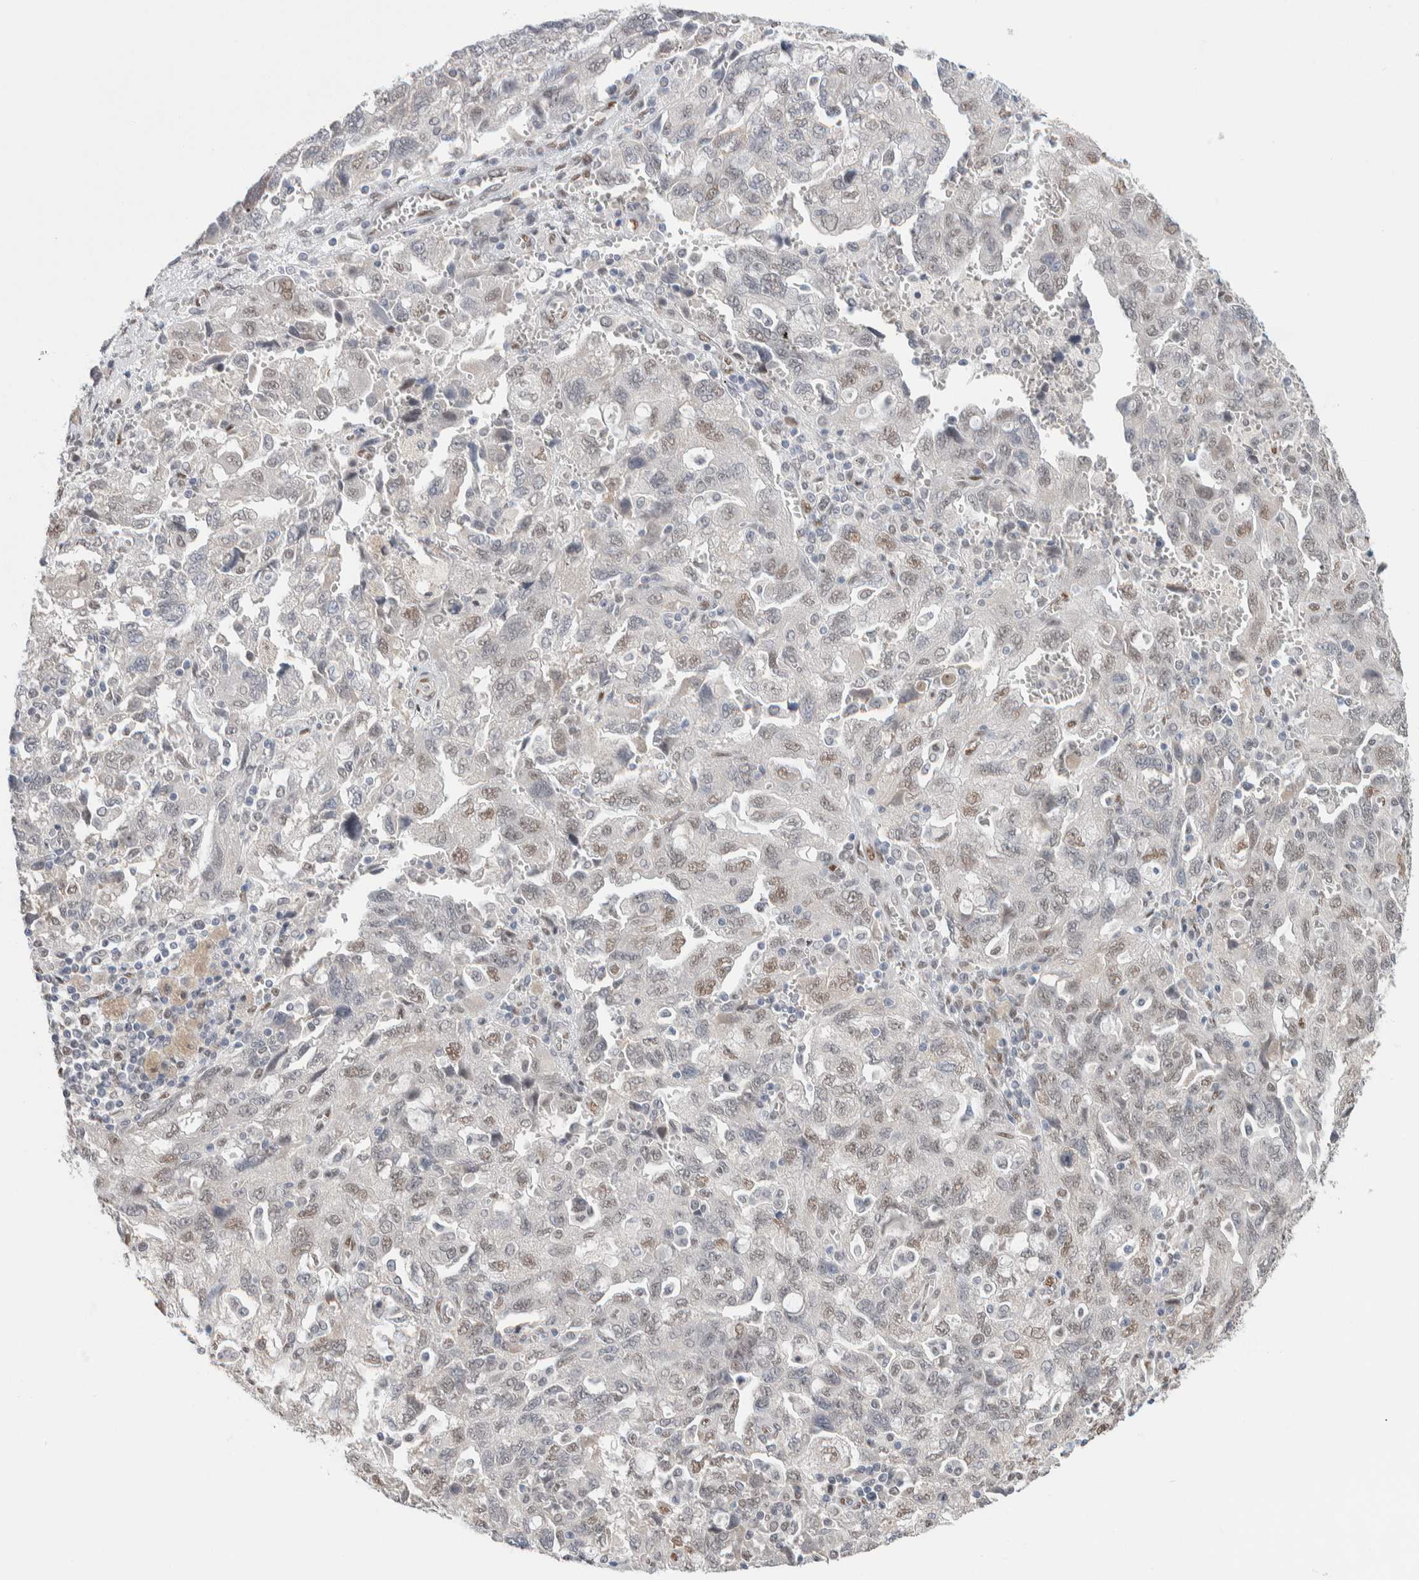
{"staining": {"intensity": "weak", "quantity": "25%-75%", "location": "nuclear"}, "tissue": "ovarian cancer", "cell_type": "Tumor cells", "image_type": "cancer", "snomed": [{"axis": "morphology", "description": "Carcinoma, NOS"}, {"axis": "morphology", "description": "Cystadenocarcinoma, serous, NOS"}, {"axis": "topography", "description": "Ovary"}], "caption": "Ovarian serous cystadenocarcinoma stained for a protein exhibits weak nuclear positivity in tumor cells.", "gene": "PRMT1", "patient": {"sex": "female", "age": 69}}